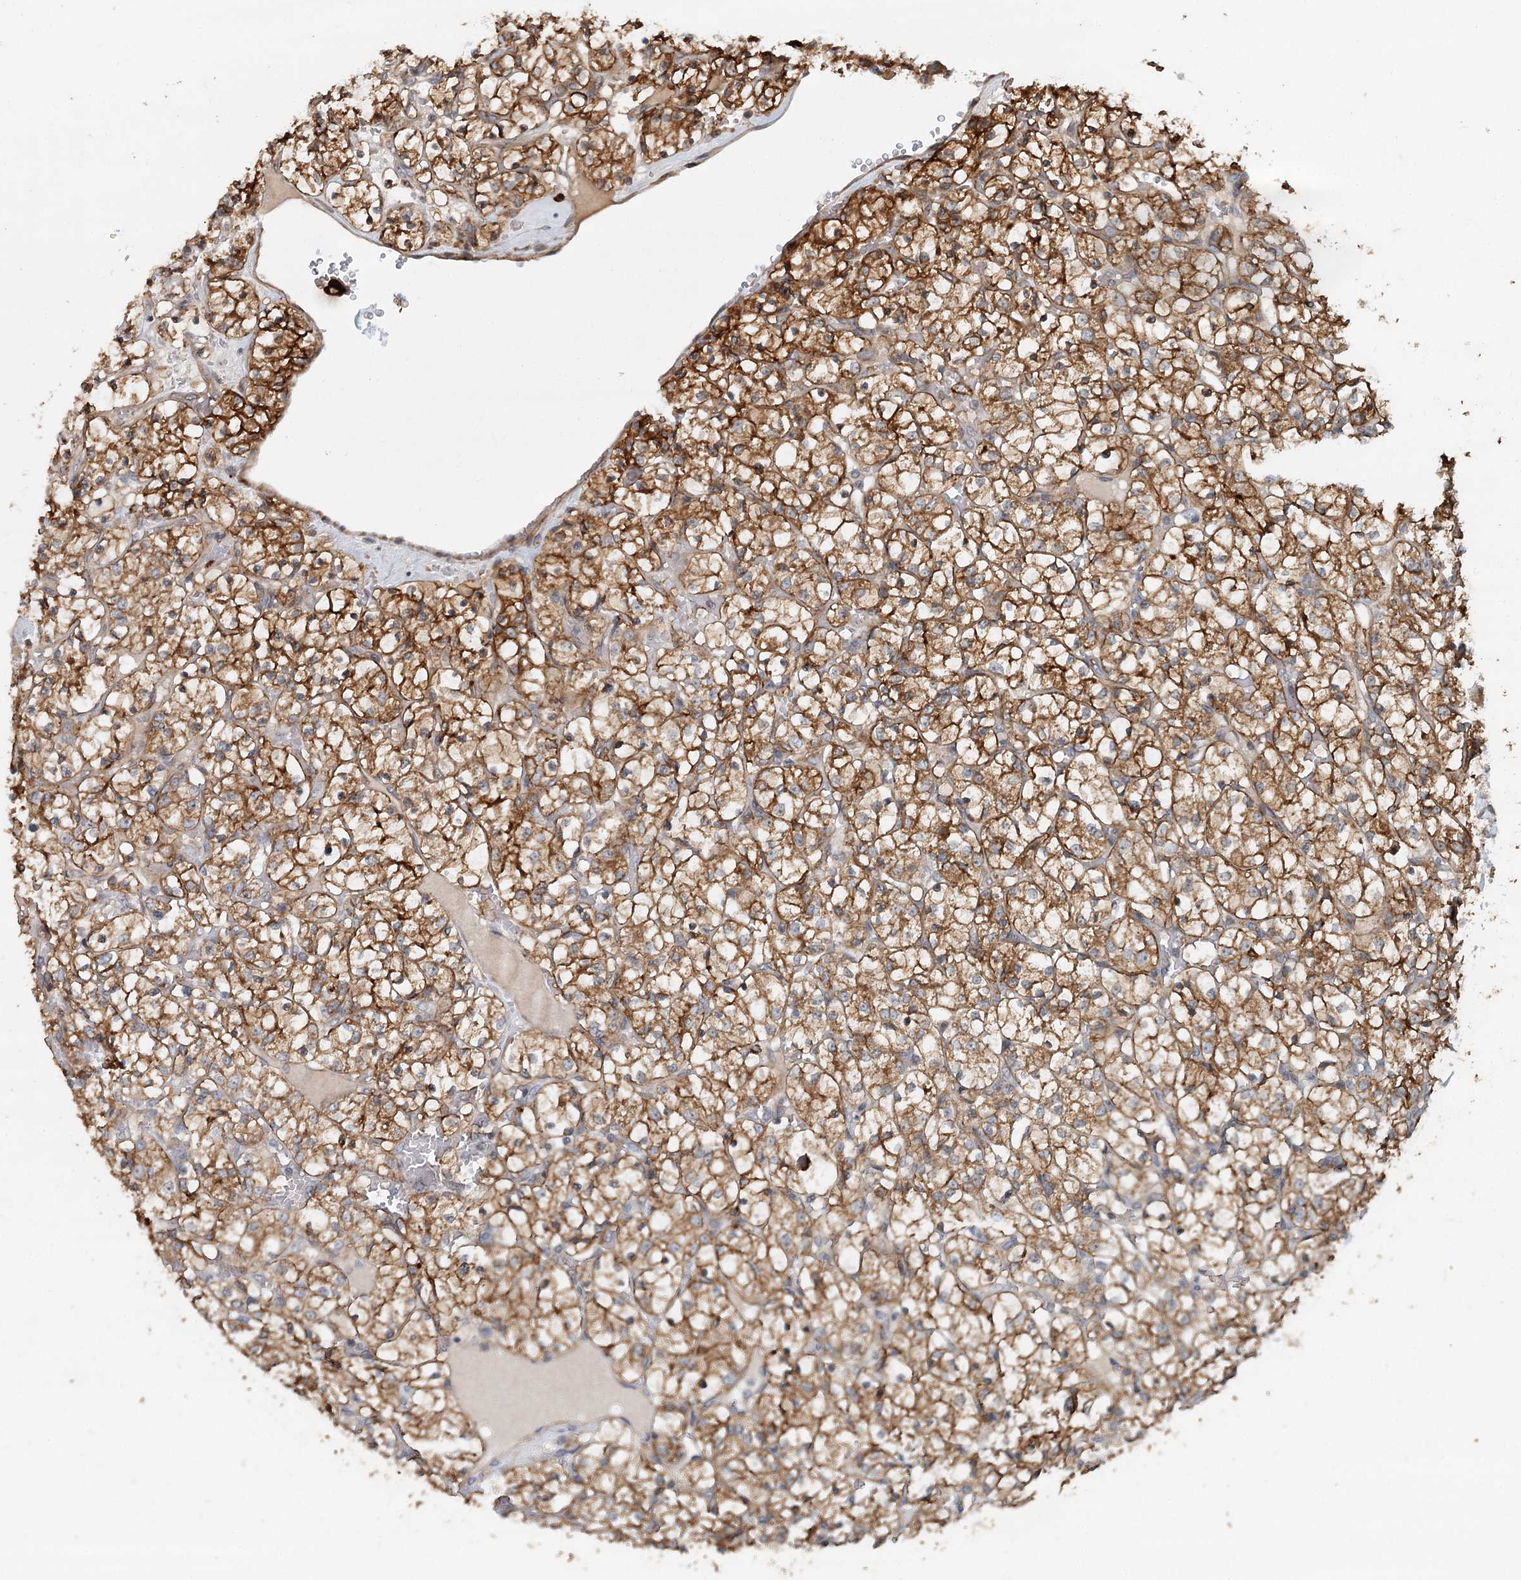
{"staining": {"intensity": "moderate", "quantity": ">75%", "location": "cytoplasmic/membranous"}, "tissue": "renal cancer", "cell_type": "Tumor cells", "image_type": "cancer", "snomed": [{"axis": "morphology", "description": "Adenocarcinoma, NOS"}, {"axis": "topography", "description": "Kidney"}], "caption": "Human renal adenocarcinoma stained with a protein marker exhibits moderate staining in tumor cells.", "gene": "RNF111", "patient": {"sex": "female", "age": 69}}